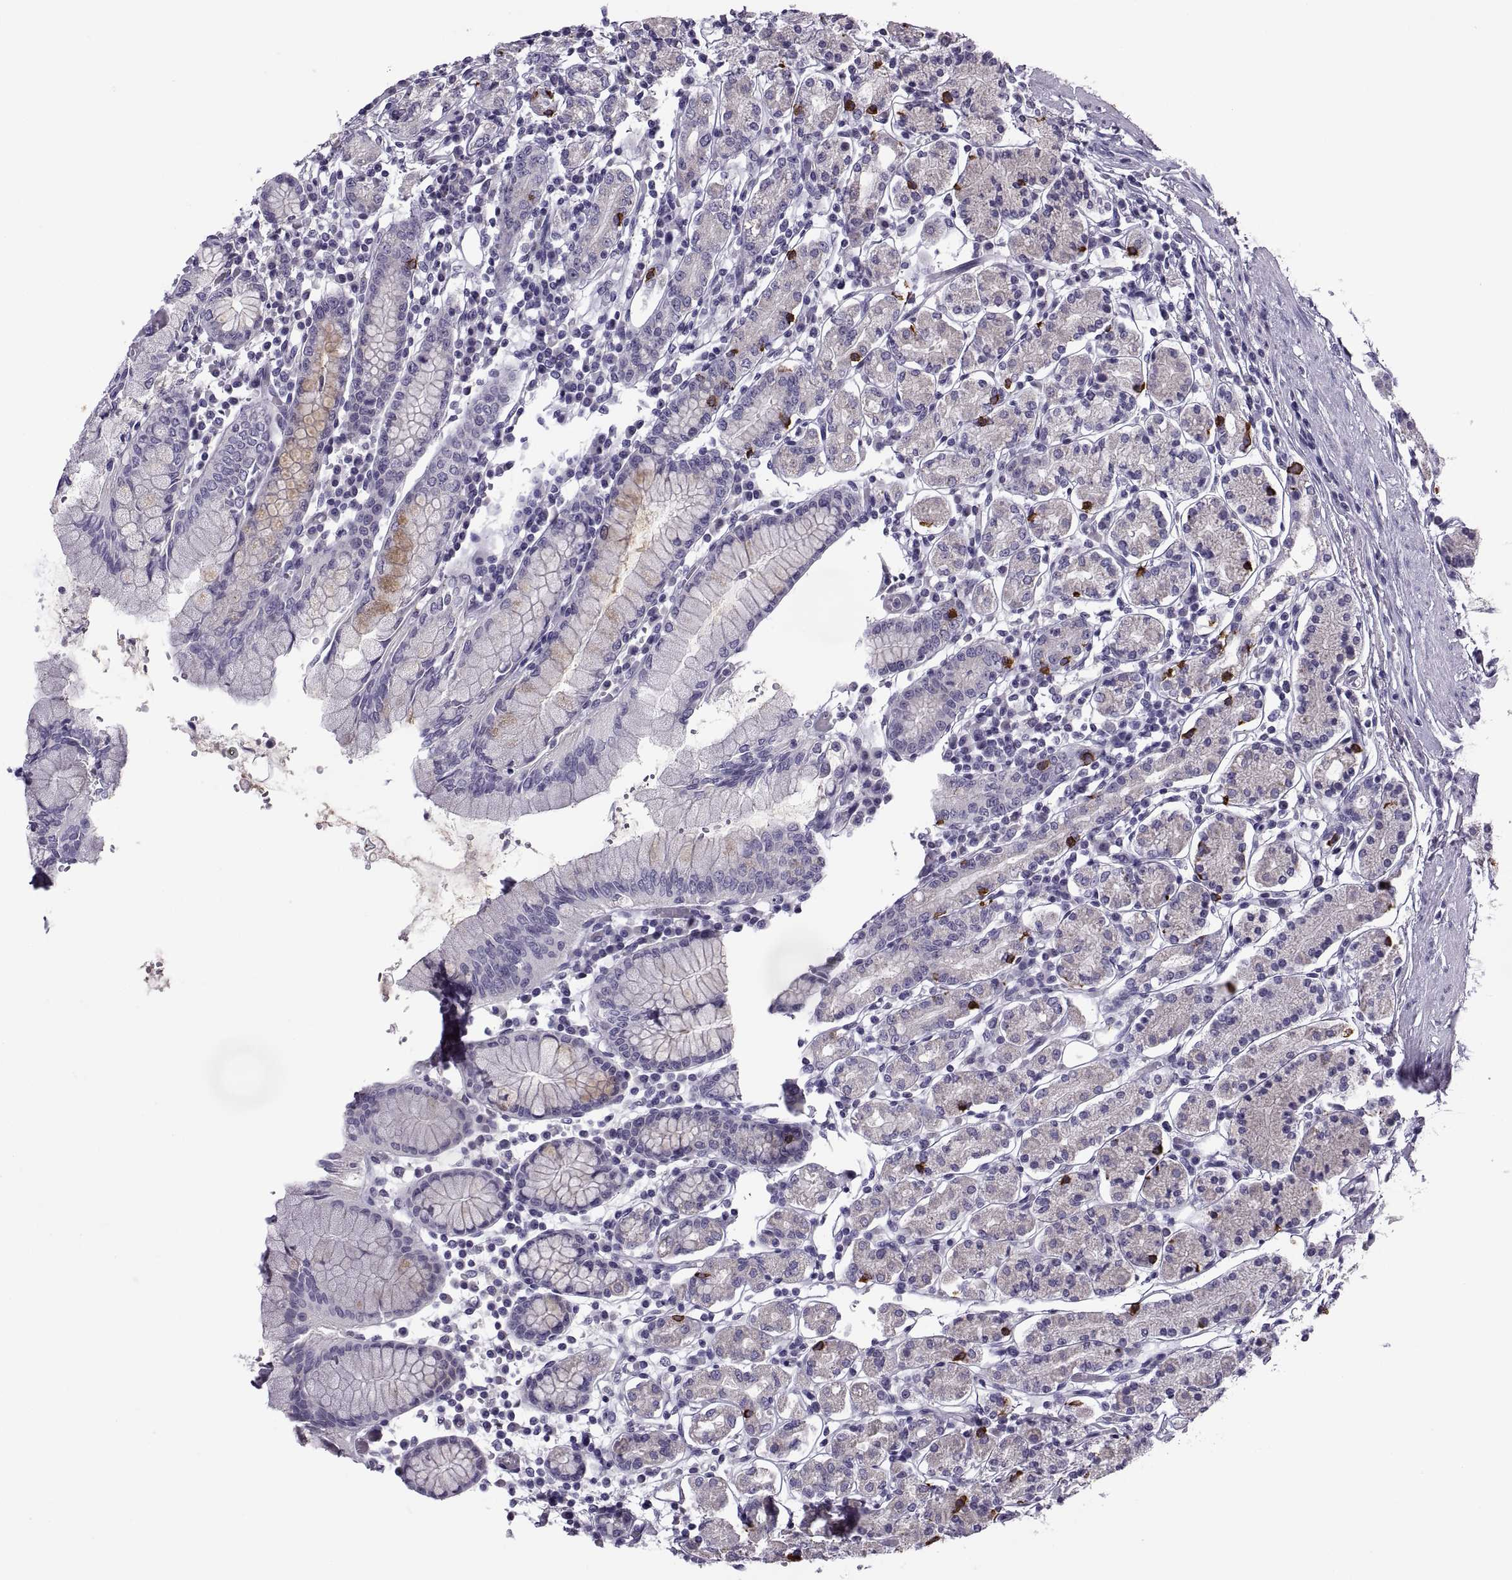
{"staining": {"intensity": "strong", "quantity": "<25%", "location": "cytoplasmic/membranous"}, "tissue": "stomach", "cell_type": "Glandular cells", "image_type": "normal", "snomed": [{"axis": "morphology", "description": "Normal tissue, NOS"}, {"axis": "topography", "description": "Stomach, upper"}, {"axis": "topography", "description": "Stomach"}], "caption": "DAB (3,3'-diaminobenzidine) immunohistochemical staining of benign stomach displays strong cytoplasmic/membranous protein positivity in approximately <25% of glandular cells. (DAB IHC, brown staining for protein, blue staining for nuclei).", "gene": "MAGEB1", "patient": {"sex": "male", "age": 62}}